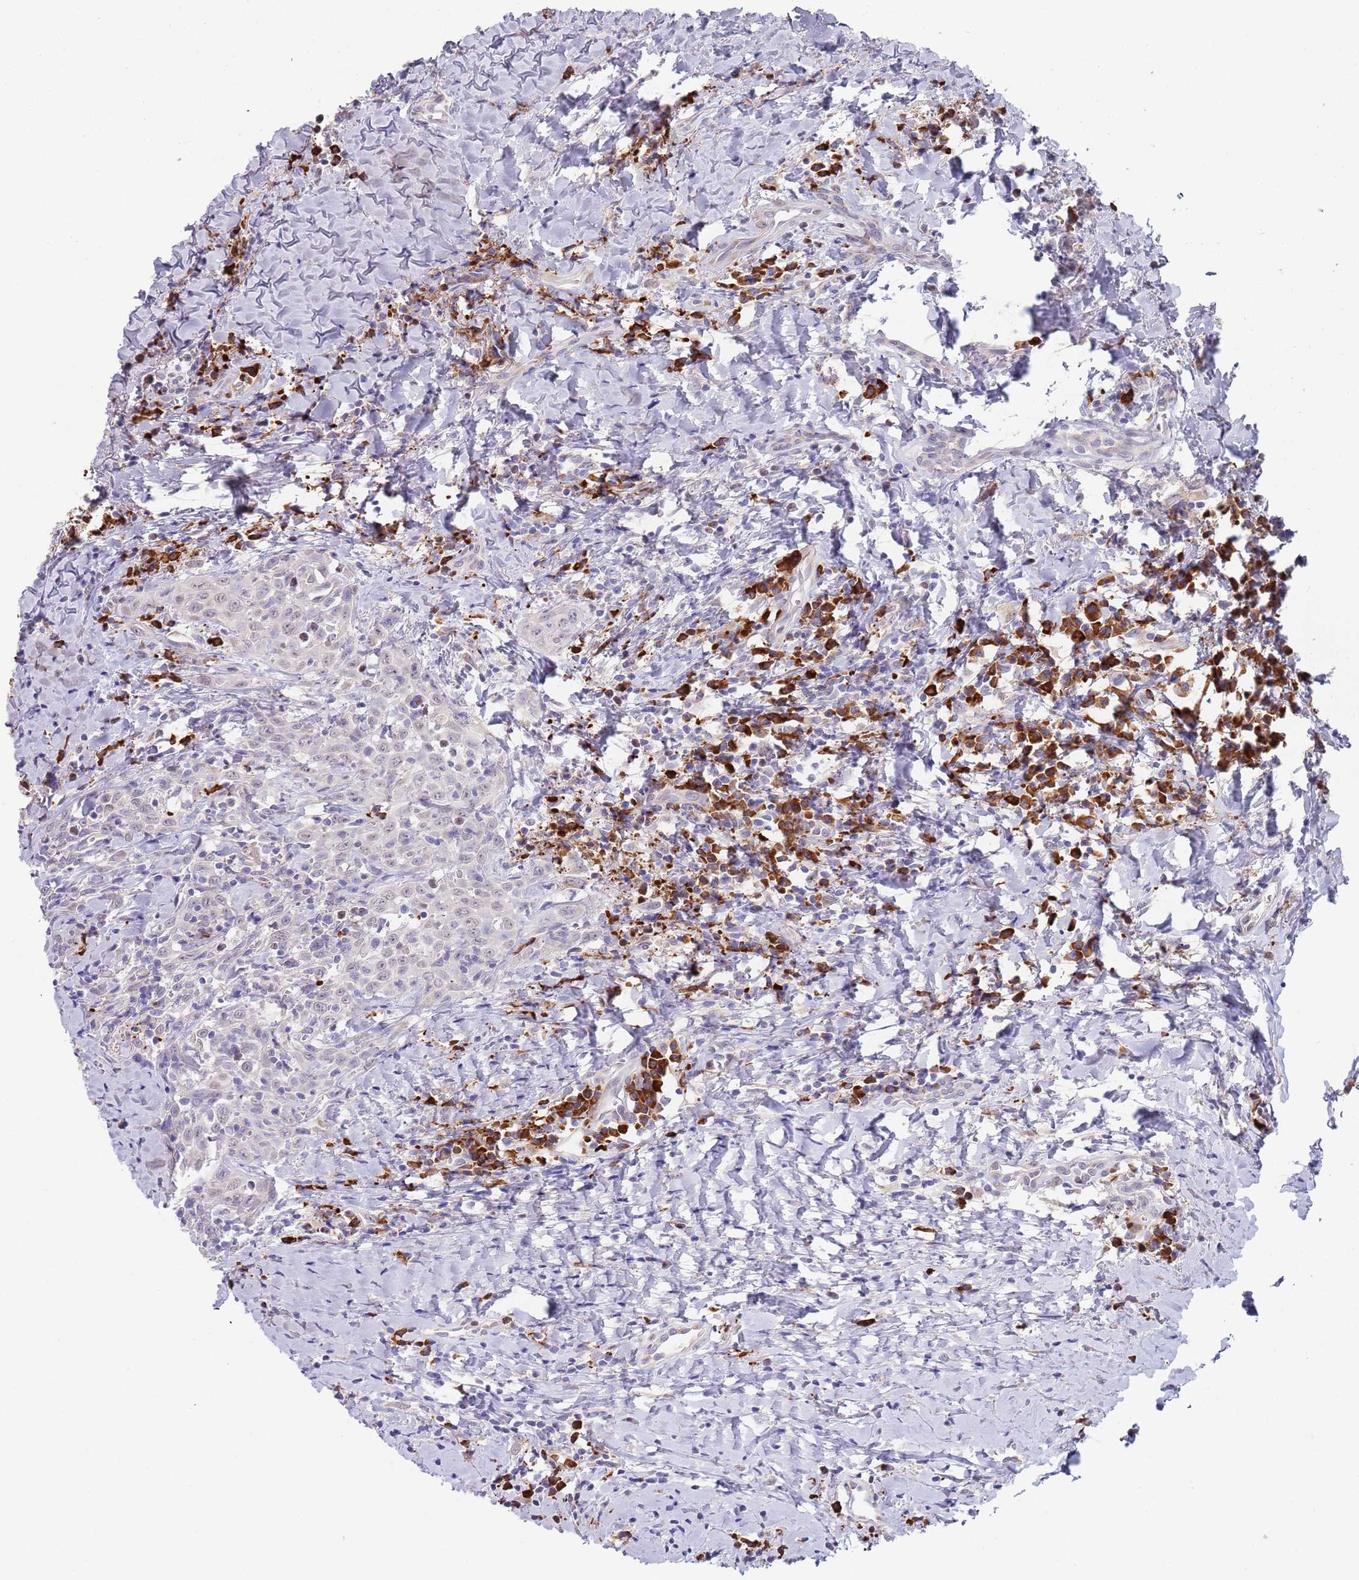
{"staining": {"intensity": "negative", "quantity": "none", "location": "none"}, "tissue": "head and neck cancer", "cell_type": "Tumor cells", "image_type": "cancer", "snomed": [{"axis": "morphology", "description": "Squamous cell carcinoma, NOS"}, {"axis": "topography", "description": "Head-Neck"}], "caption": "A high-resolution image shows IHC staining of head and neck cancer, which reveals no significant staining in tumor cells.", "gene": "TNRC6C", "patient": {"sex": "female", "age": 70}}